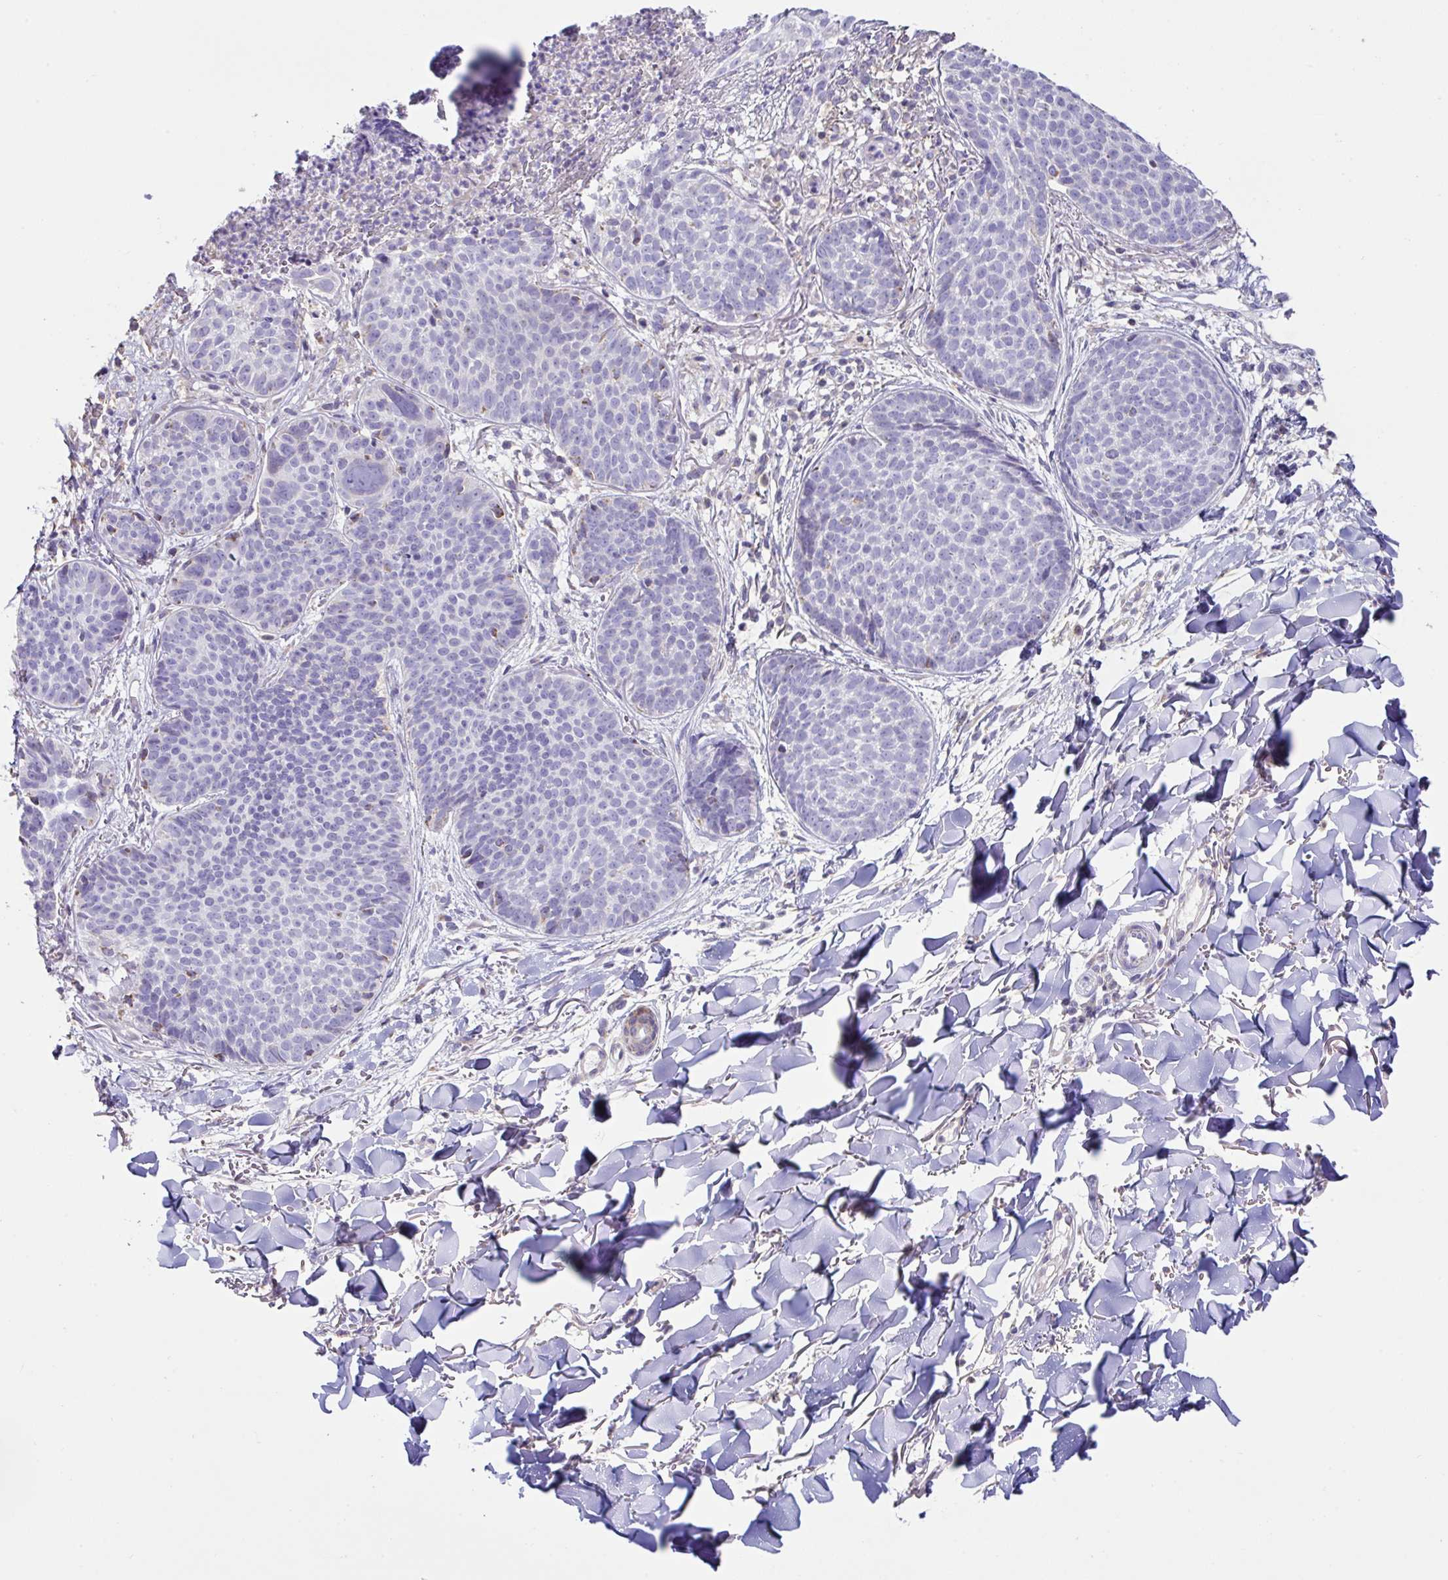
{"staining": {"intensity": "negative", "quantity": "none", "location": "none"}, "tissue": "skin cancer", "cell_type": "Tumor cells", "image_type": "cancer", "snomed": [{"axis": "morphology", "description": "Basal cell carcinoma"}, {"axis": "topography", "description": "Skin"}, {"axis": "topography", "description": "Skin of neck"}, {"axis": "topography", "description": "Skin of shoulder"}, {"axis": "topography", "description": "Skin of back"}], "caption": "Protein analysis of skin basal cell carcinoma exhibits no significant positivity in tumor cells.", "gene": "DOK7", "patient": {"sex": "male", "age": 80}}